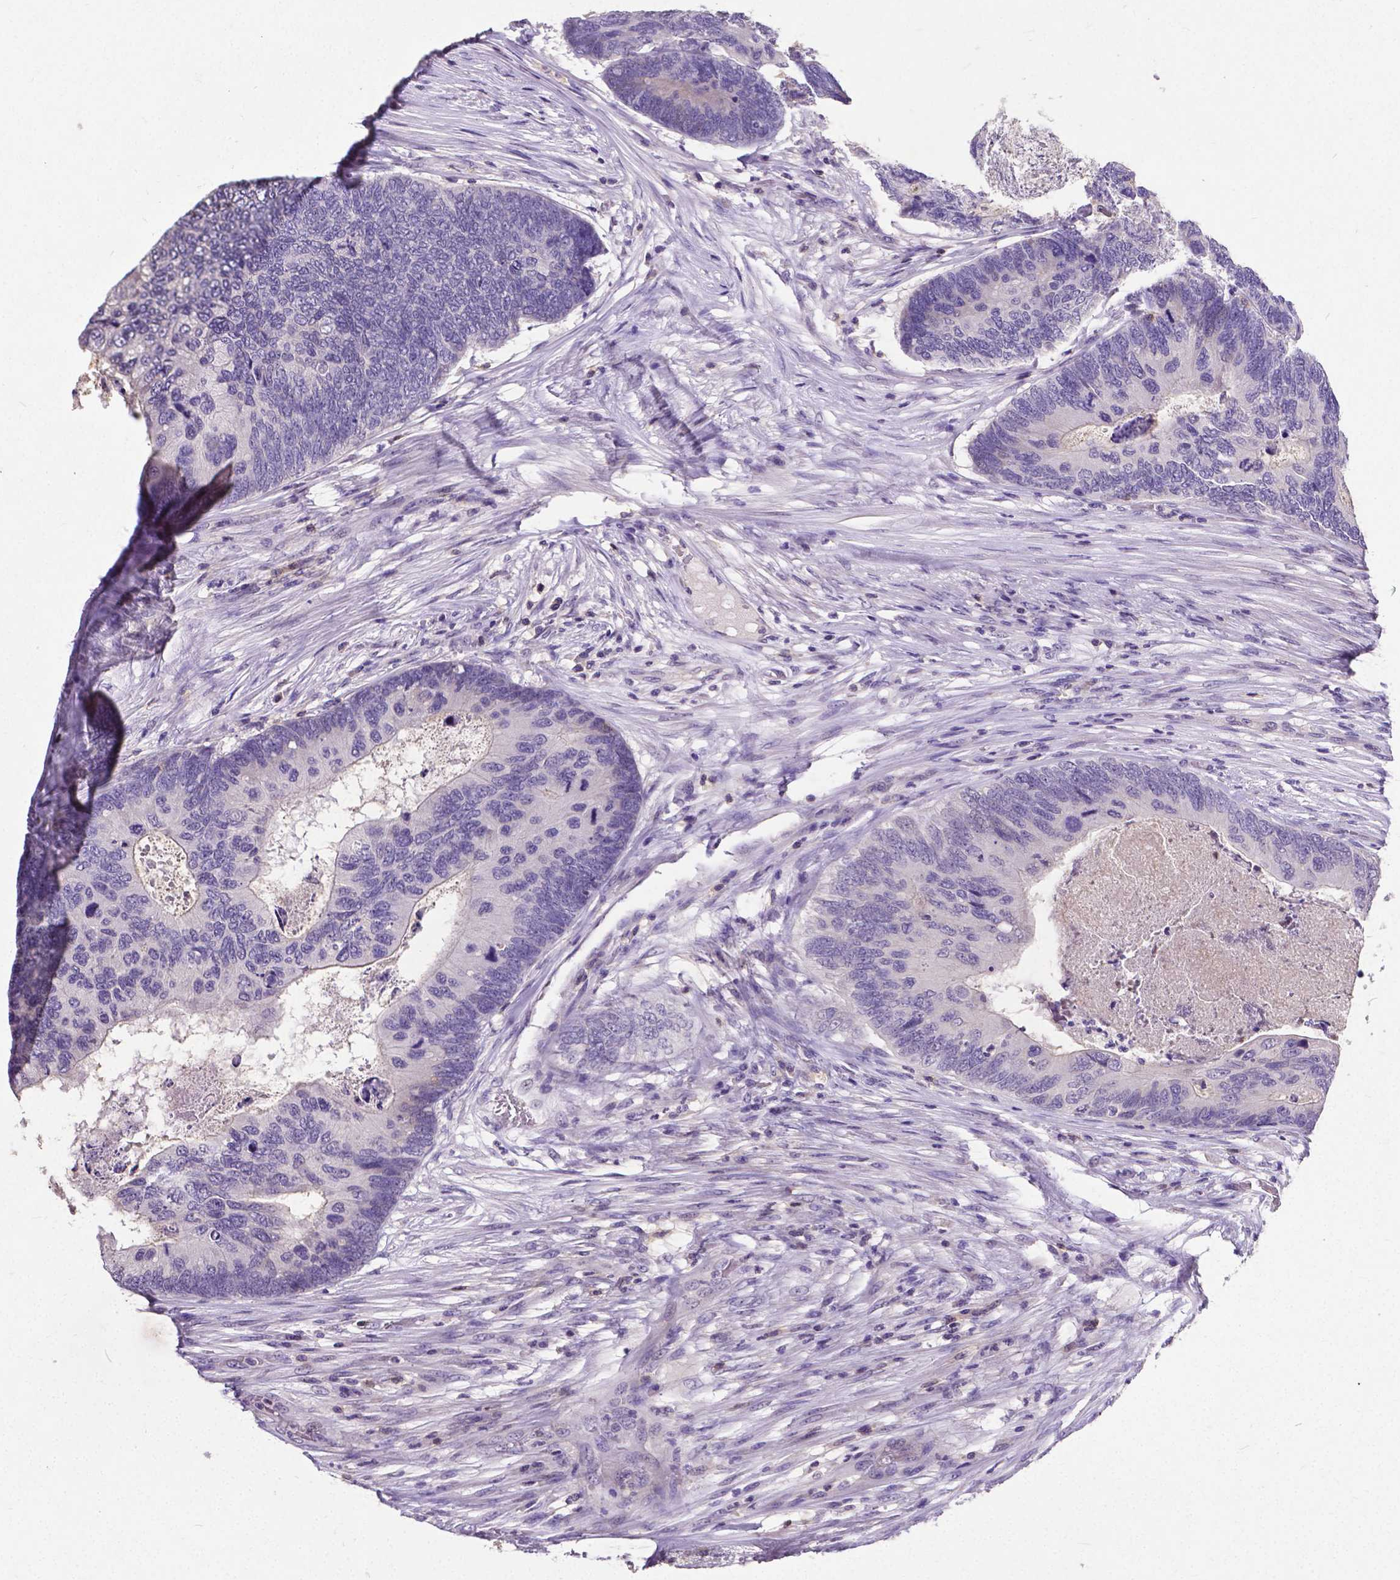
{"staining": {"intensity": "negative", "quantity": "none", "location": "none"}, "tissue": "colorectal cancer", "cell_type": "Tumor cells", "image_type": "cancer", "snomed": [{"axis": "morphology", "description": "Adenocarcinoma, NOS"}, {"axis": "topography", "description": "Colon"}], "caption": "Immunohistochemistry histopathology image of neoplastic tissue: human adenocarcinoma (colorectal) stained with DAB (3,3'-diaminobenzidine) displays no significant protein positivity in tumor cells. (Stains: DAB IHC with hematoxylin counter stain, Microscopy: brightfield microscopy at high magnification).", "gene": "CD4", "patient": {"sex": "female", "age": 67}}